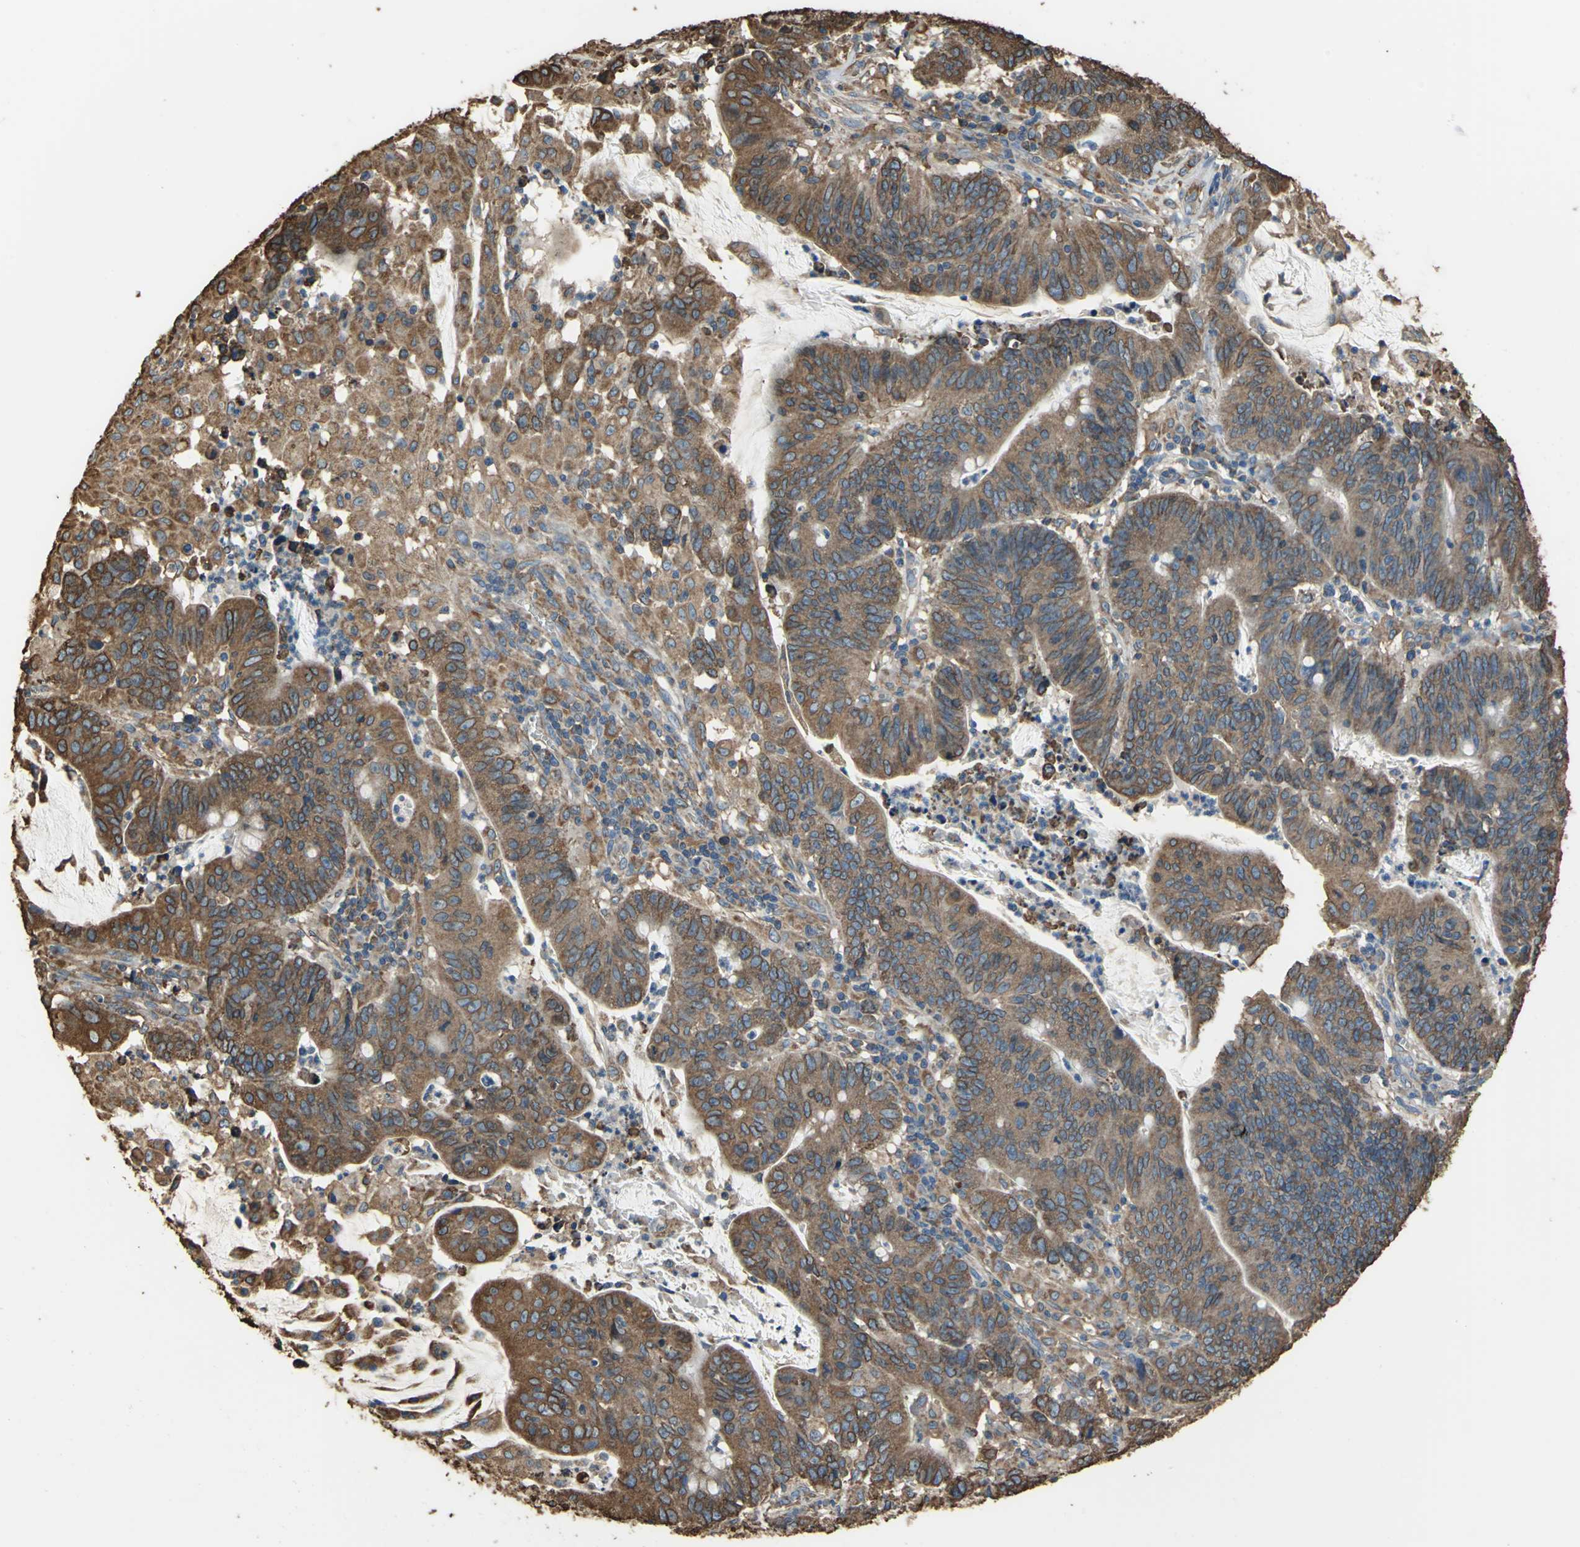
{"staining": {"intensity": "strong", "quantity": ">75%", "location": "cytoplasmic/membranous"}, "tissue": "colorectal cancer", "cell_type": "Tumor cells", "image_type": "cancer", "snomed": [{"axis": "morphology", "description": "Adenocarcinoma, NOS"}, {"axis": "topography", "description": "Colon"}], "caption": "The micrograph demonstrates immunohistochemical staining of colorectal adenocarcinoma. There is strong cytoplasmic/membranous positivity is identified in about >75% of tumor cells. Ihc stains the protein in brown and the nuclei are stained blue.", "gene": "GPANK1", "patient": {"sex": "male", "age": 45}}